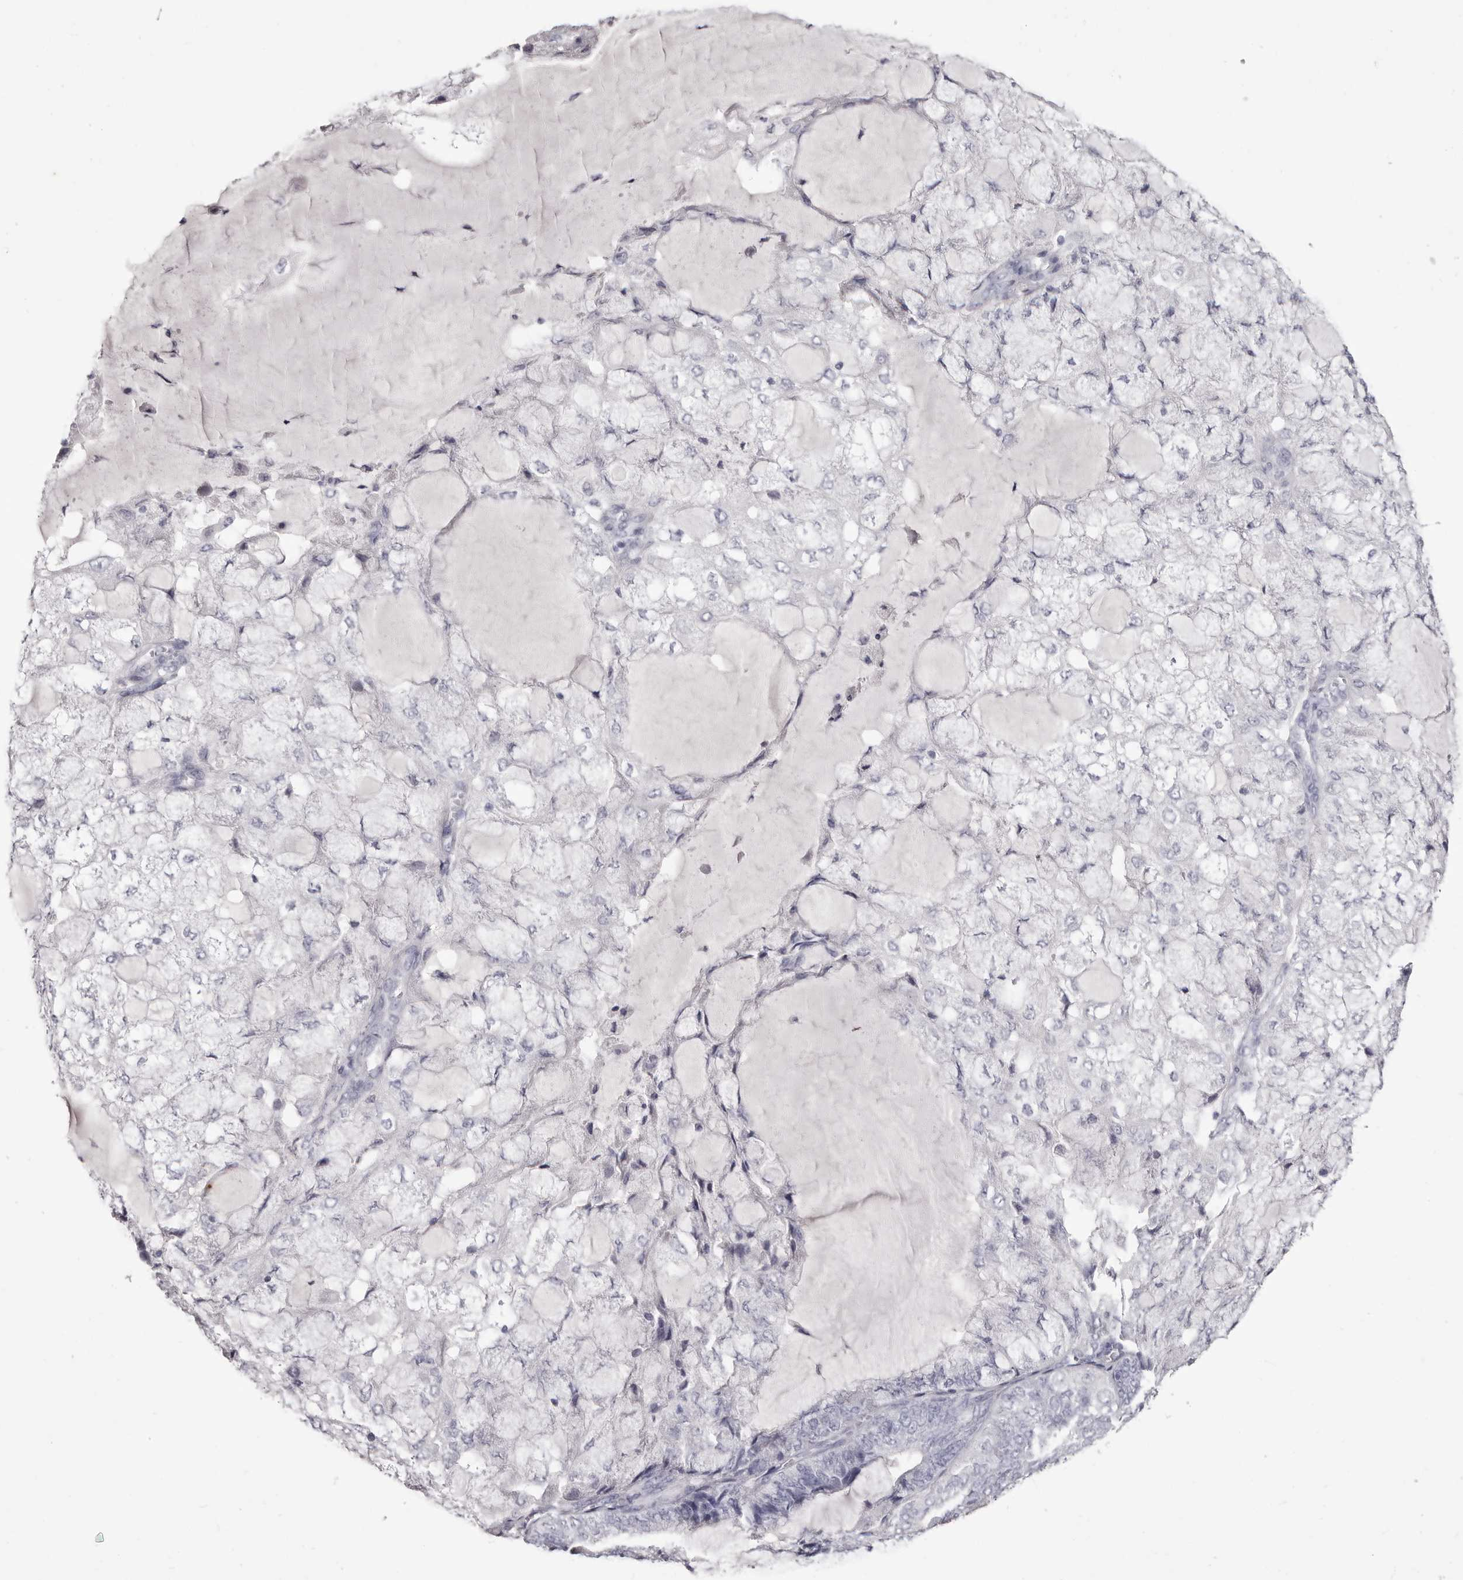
{"staining": {"intensity": "negative", "quantity": "none", "location": "none"}, "tissue": "endometrial cancer", "cell_type": "Tumor cells", "image_type": "cancer", "snomed": [{"axis": "morphology", "description": "Adenocarcinoma, NOS"}, {"axis": "topography", "description": "Endometrium"}], "caption": "A histopathology image of adenocarcinoma (endometrial) stained for a protein reveals no brown staining in tumor cells. Nuclei are stained in blue.", "gene": "CA6", "patient": {"sex": "female", "age": 81}}